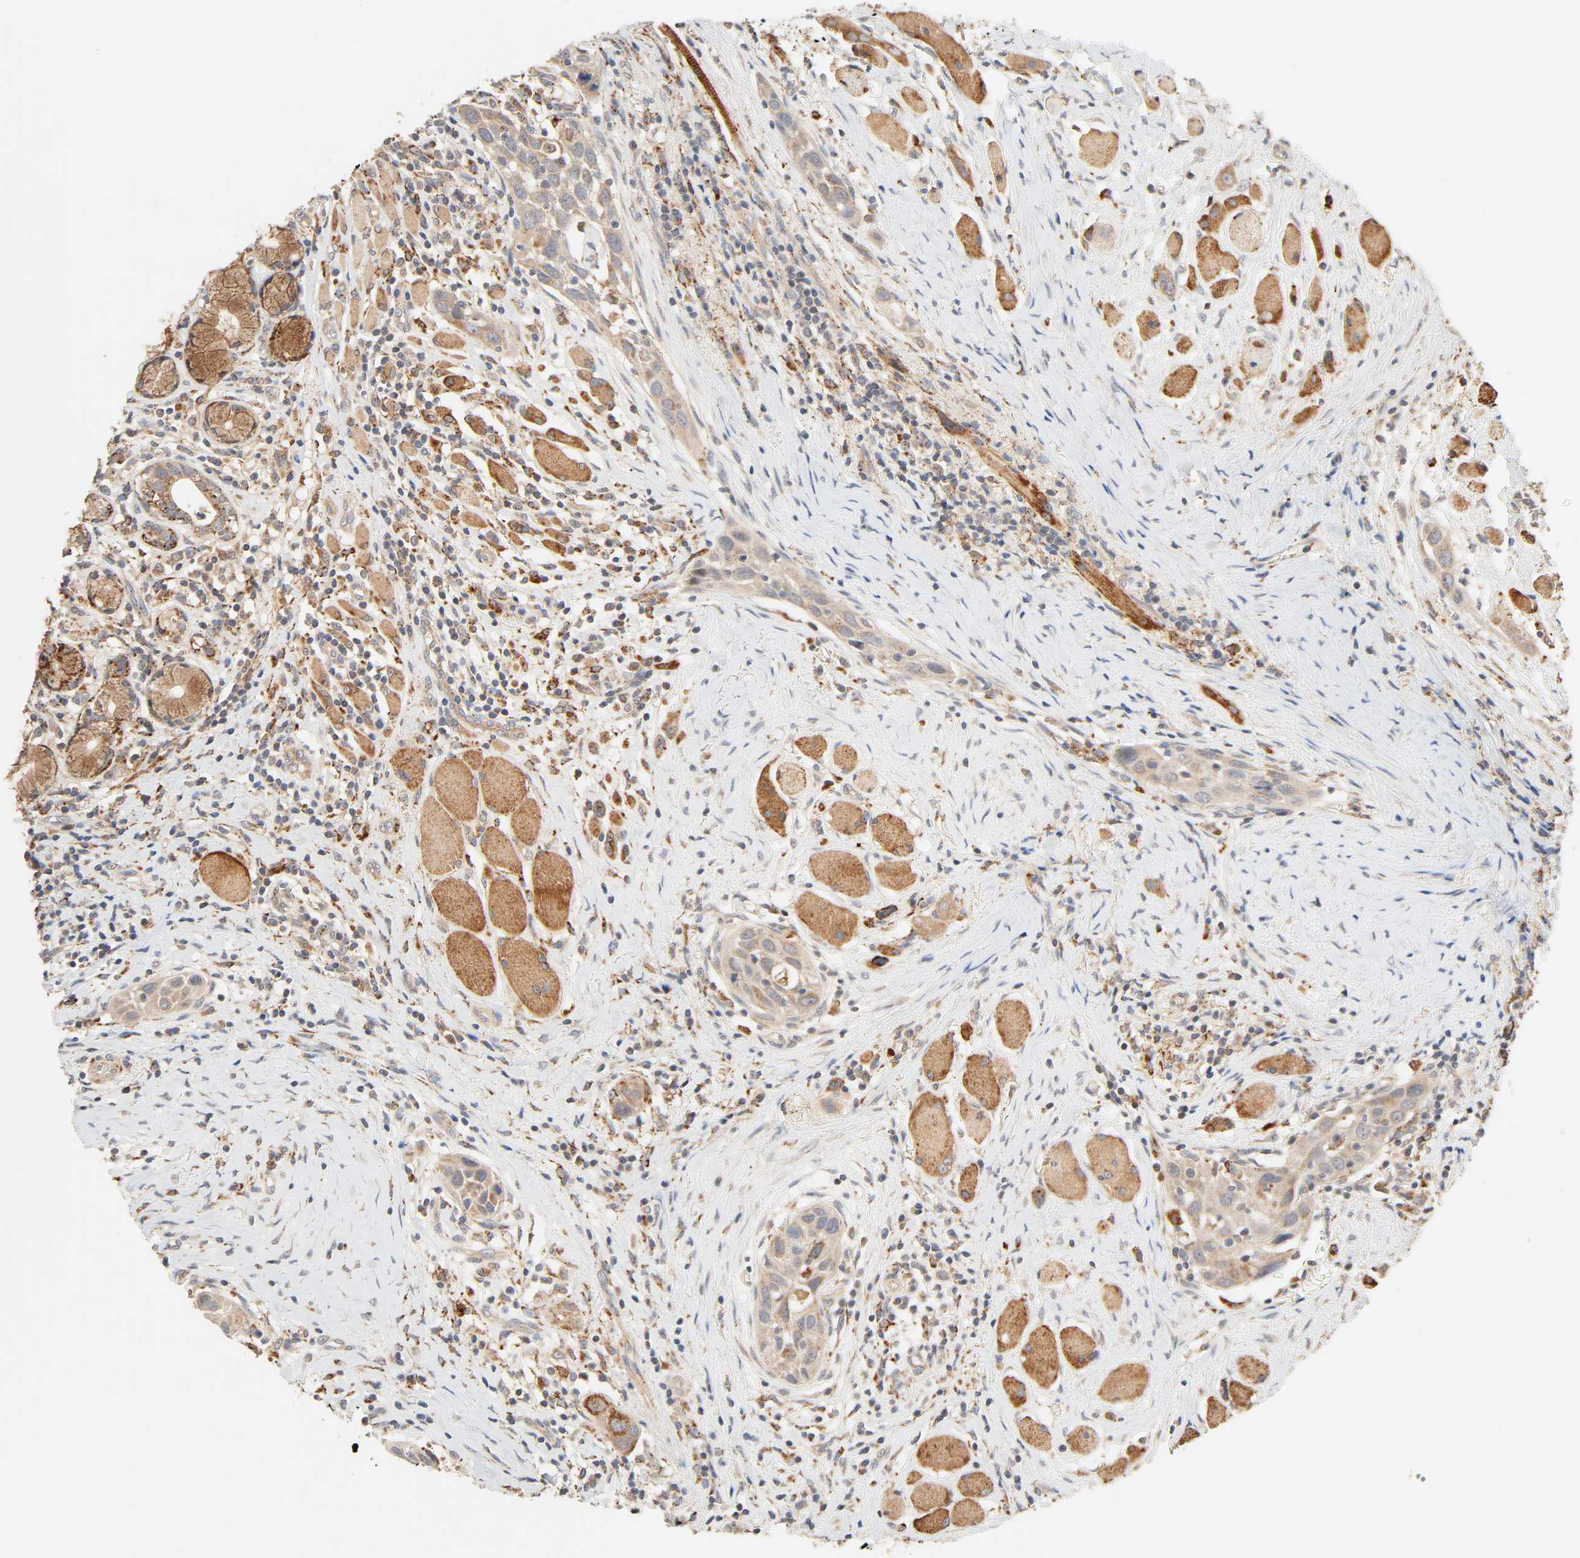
{"staining": {"intensity": "moderate", "quantity": ">75%", "location": "cytoplasmic/membranous"}, "tissue": "head and neck cancer", "cell_type": "Tumor cells", "image_type": "cancer", "snomed": [{"axis": "morphology", "description": "Squamous cell carcinoma, NOS"}, {"axis": "topography", "description": "Oral tissue"}, {"axis": "topography", "description": "Head-Neck"}], "caption": "DAB (3,3'-diaminobenzidine) immunohistochemical staining of head and neck cancer shows moderate cytoplasmic/membranous protein expression in approximately >75% of tumor cells. Nuclei are stained in blue.", "gene": "MAPK6", "patient": {"sex": "female", "age": 50}}